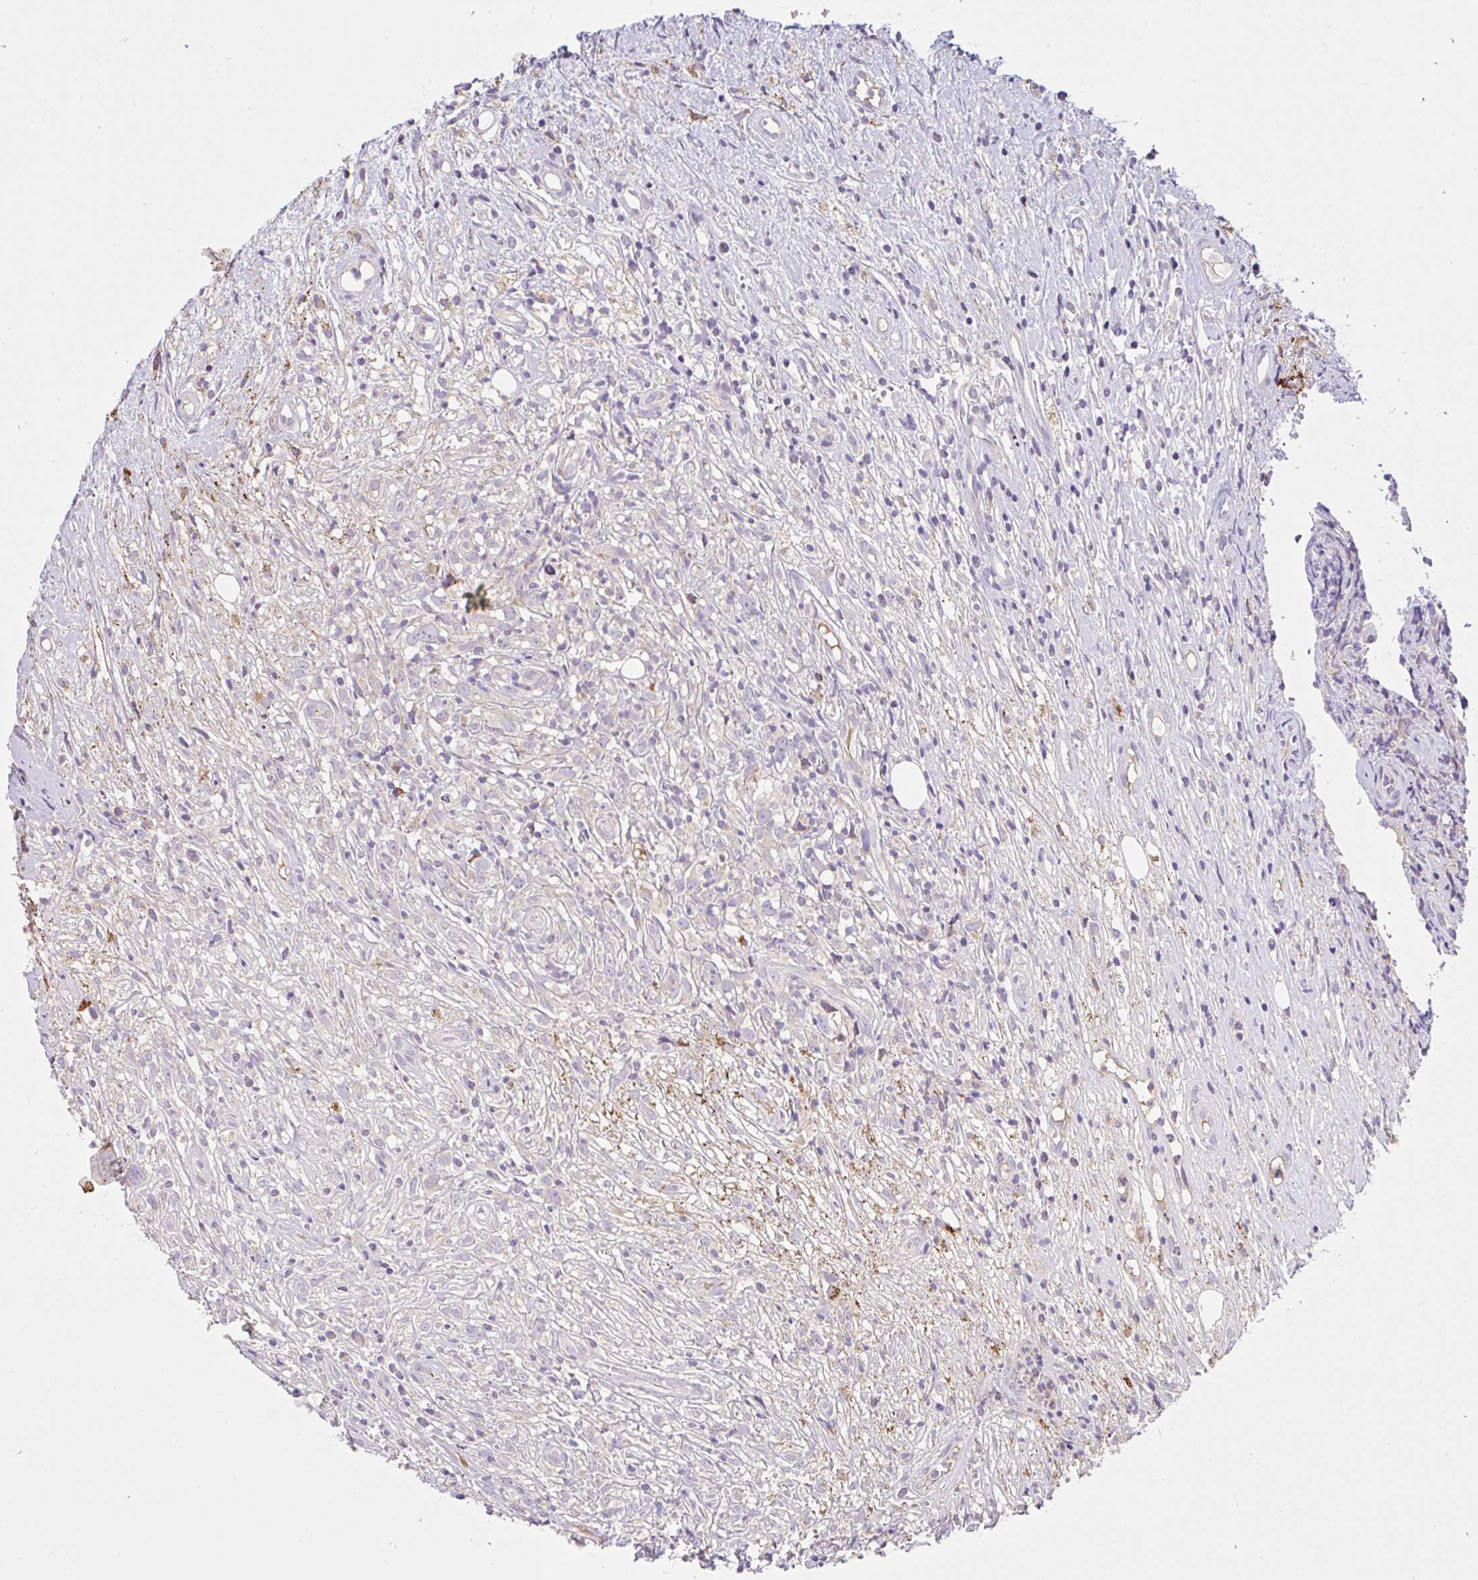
{"staining": {"intensity": "negative", "quantity": "none", "location": "none"}, "tissue": "lymphoma", "cell_type": "Tumor cells", "image_type": "cancer", "snomed": [{"axis": "morphology", "description": "Hodgkin's disease, NOS"}, {"axis": "topography", "description": "No Tissue"}], "caption": "IHC photomicrograph of human lymphoma stained for a protein (brown), which exhibits no expression in tumor cells. (DAB (3,3'-diaminobenzidine) IHC visualized using brightfield microscopy, high magnification).", "gene": "RALBP1", "patient": {"sex": "female", "age": 21}}